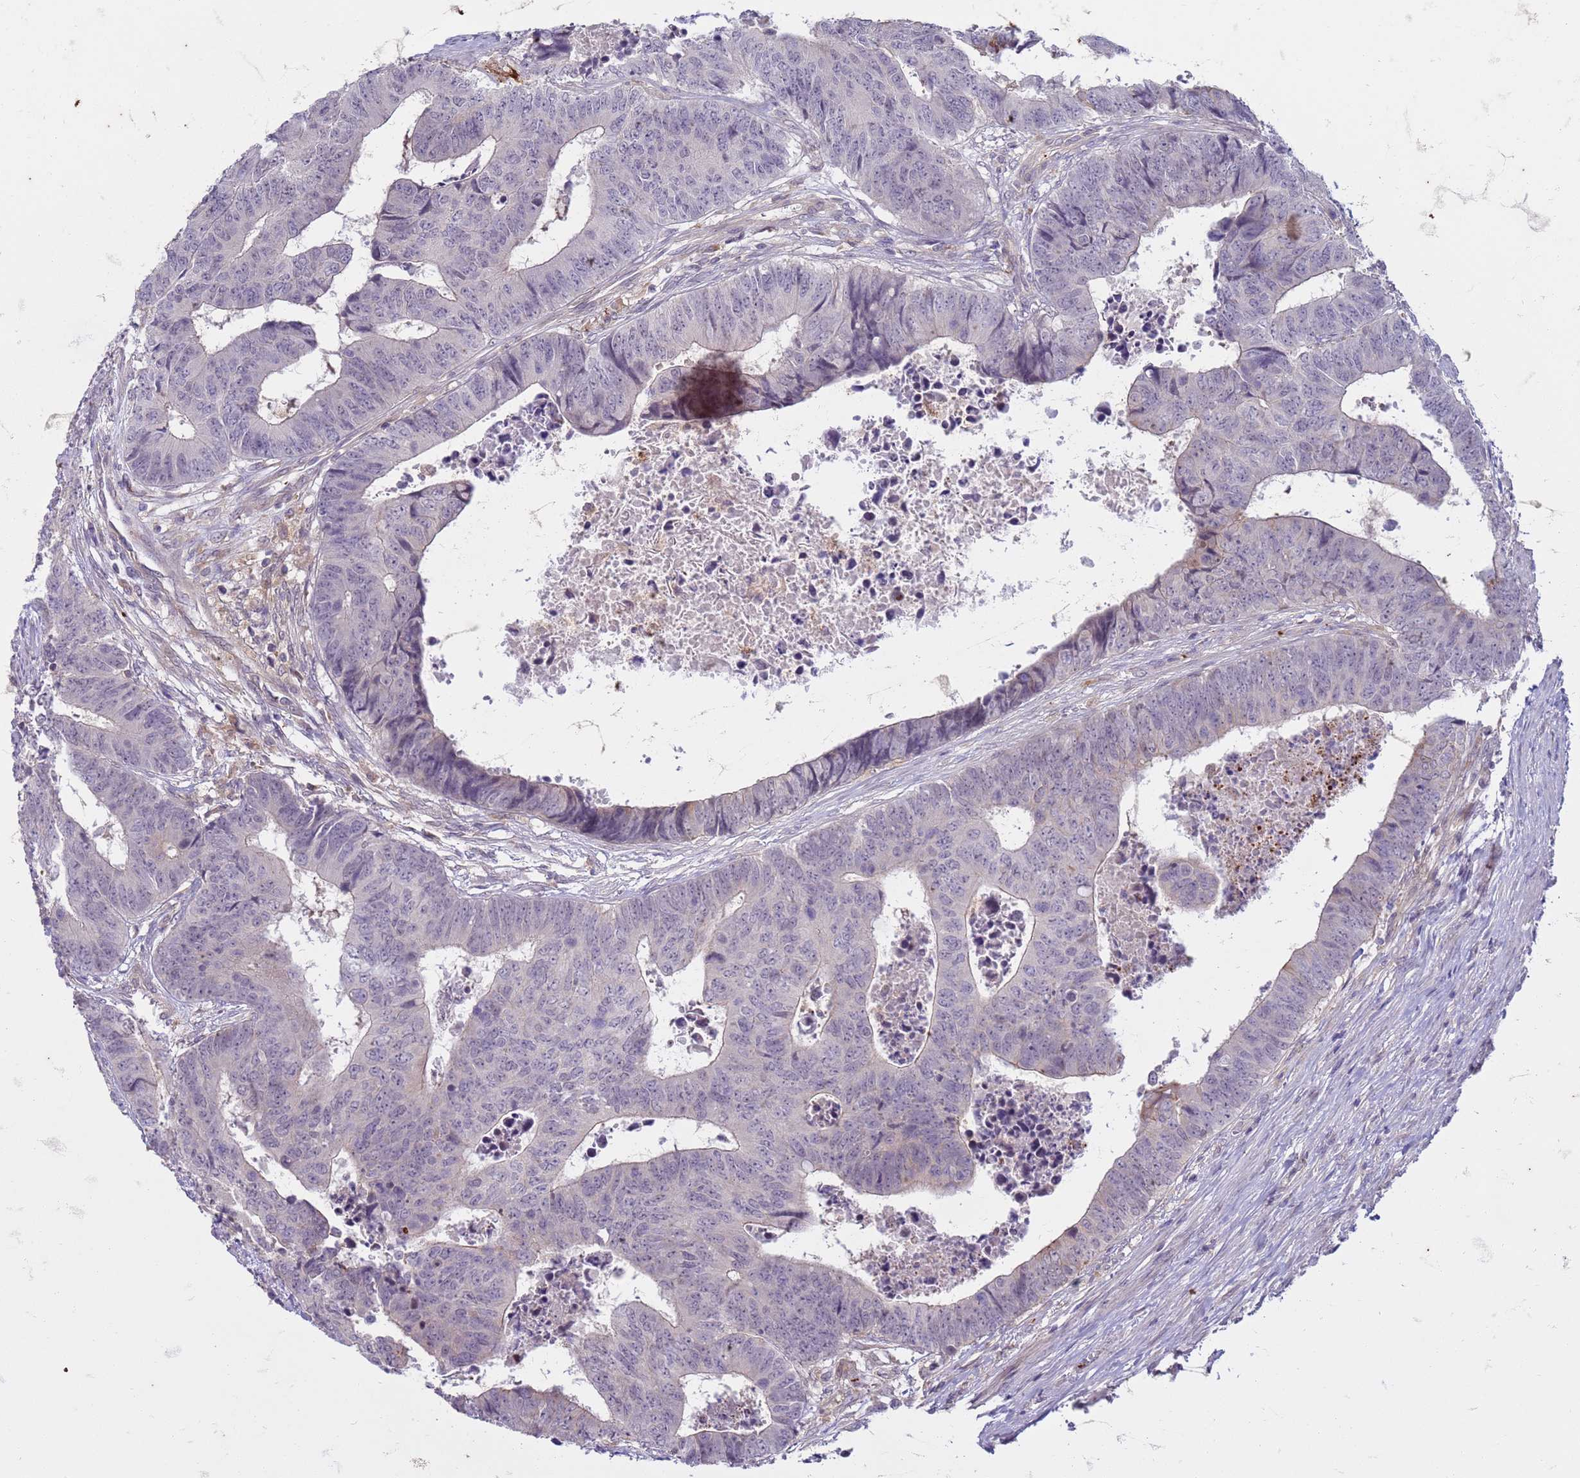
{"staining": {"intensity": "negative", "quantity": "none", "location": "none"}, "tissue": "colorectal cancer", "cell_type": "Tumor cells", "image_type": "cancer", "snomed": [{"axis": "morphology", "description": "Adenocarcinoma, NOS"}, {"axis": "topography", "description": "Rectum"}], "caption": "Immunohistochemical staining of human adenocarcinoma (colorectal) demonstrates no significant expression in tumor cells.", "gene": "SLC15A3", "patient": {"sex": "male", "age": 84}}